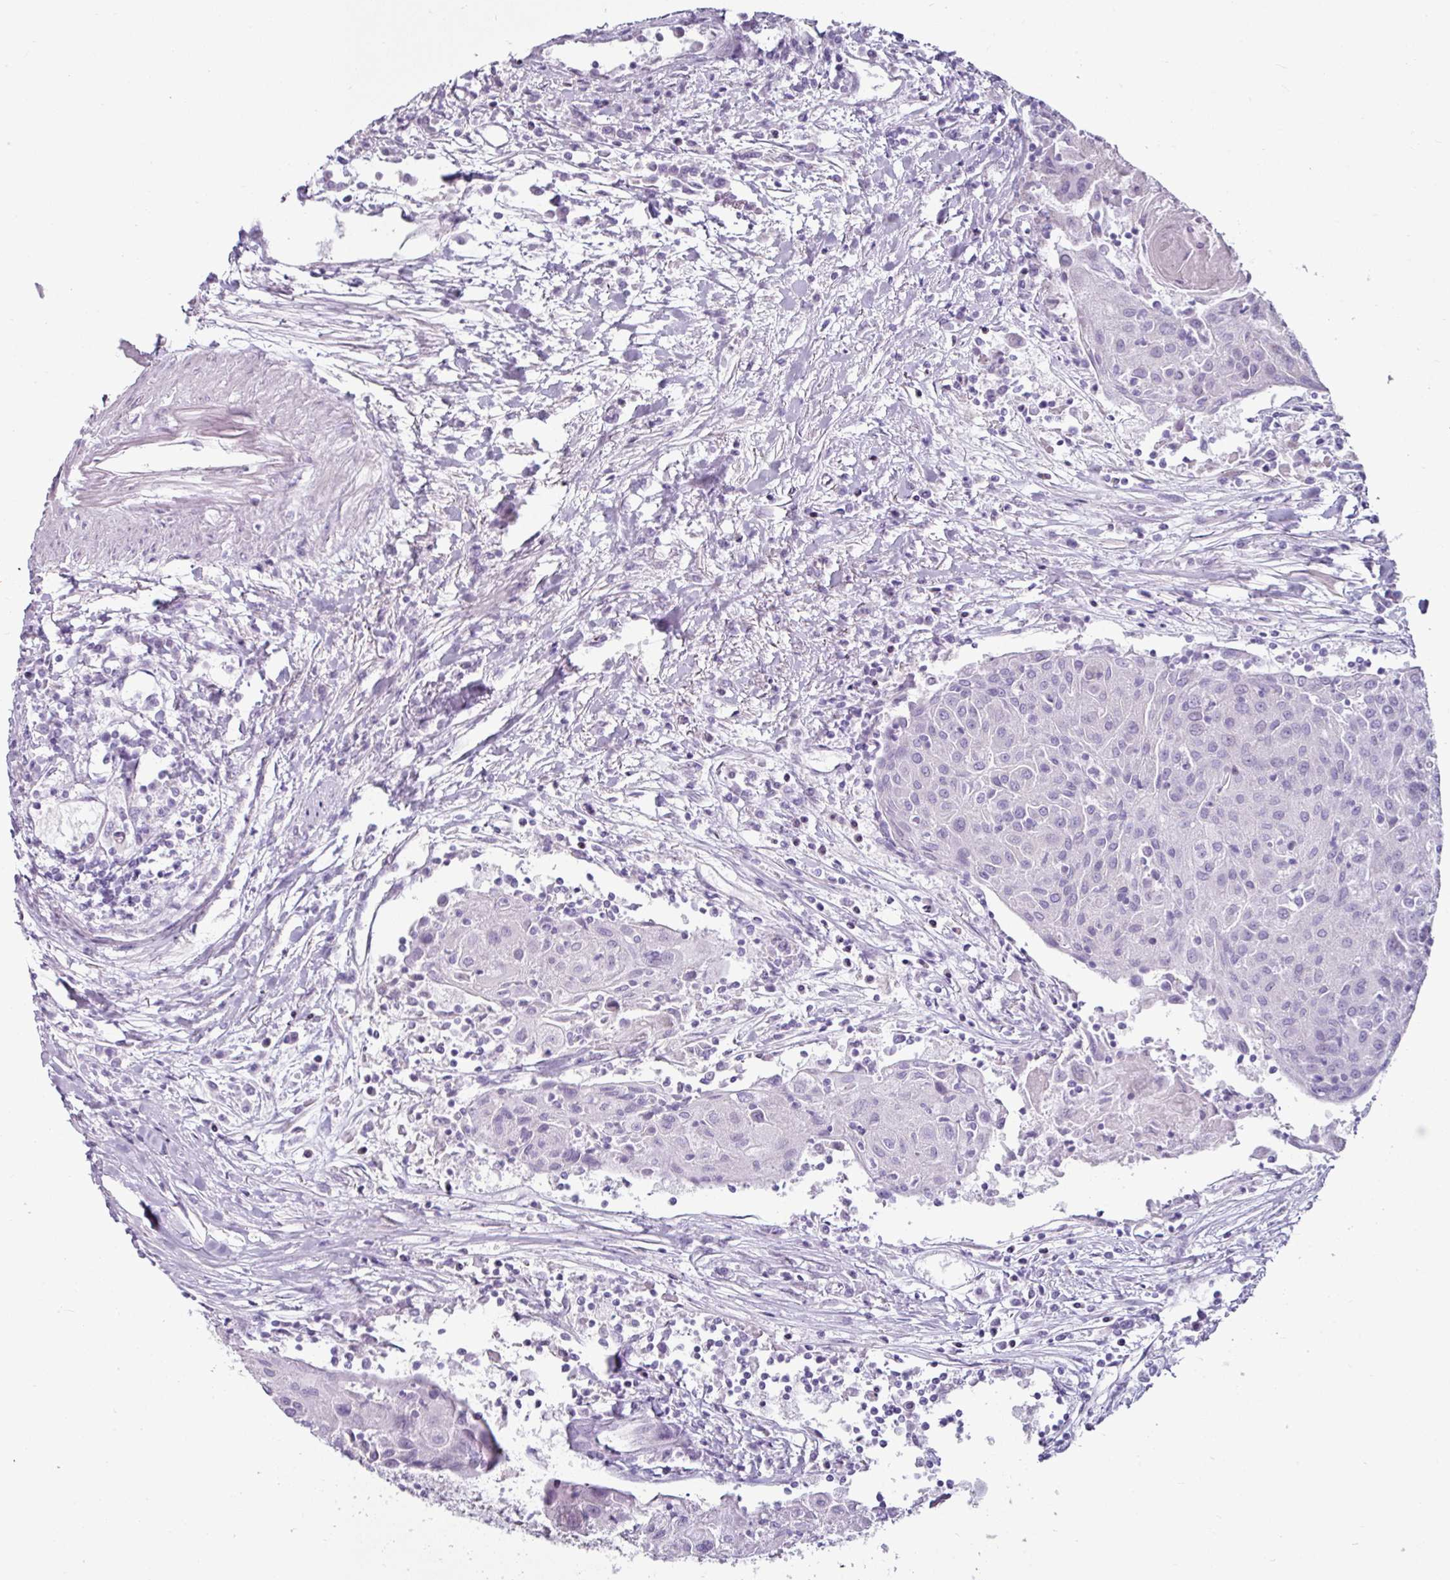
{"staining": {"intensity": "negative", "quantity": "none", "location": "none"}, "tissue": "urothelial cancer", "cell_type": "Tumor cells", "image_type": "cancer", "snomed": [{"axis": "morphology", "description": "Urothelial carcinoma, High grade"}, {"axis": "topography", "description": "Urinary bladder"}], "caption": "Immunohistochemistry (IHC) histopathology image of human urothelial cancer stained for a protein (brown), which reveals no staining in tumor cells.", "gene": "CLCA1", "patient": {"sex": "female", "age": 85}}